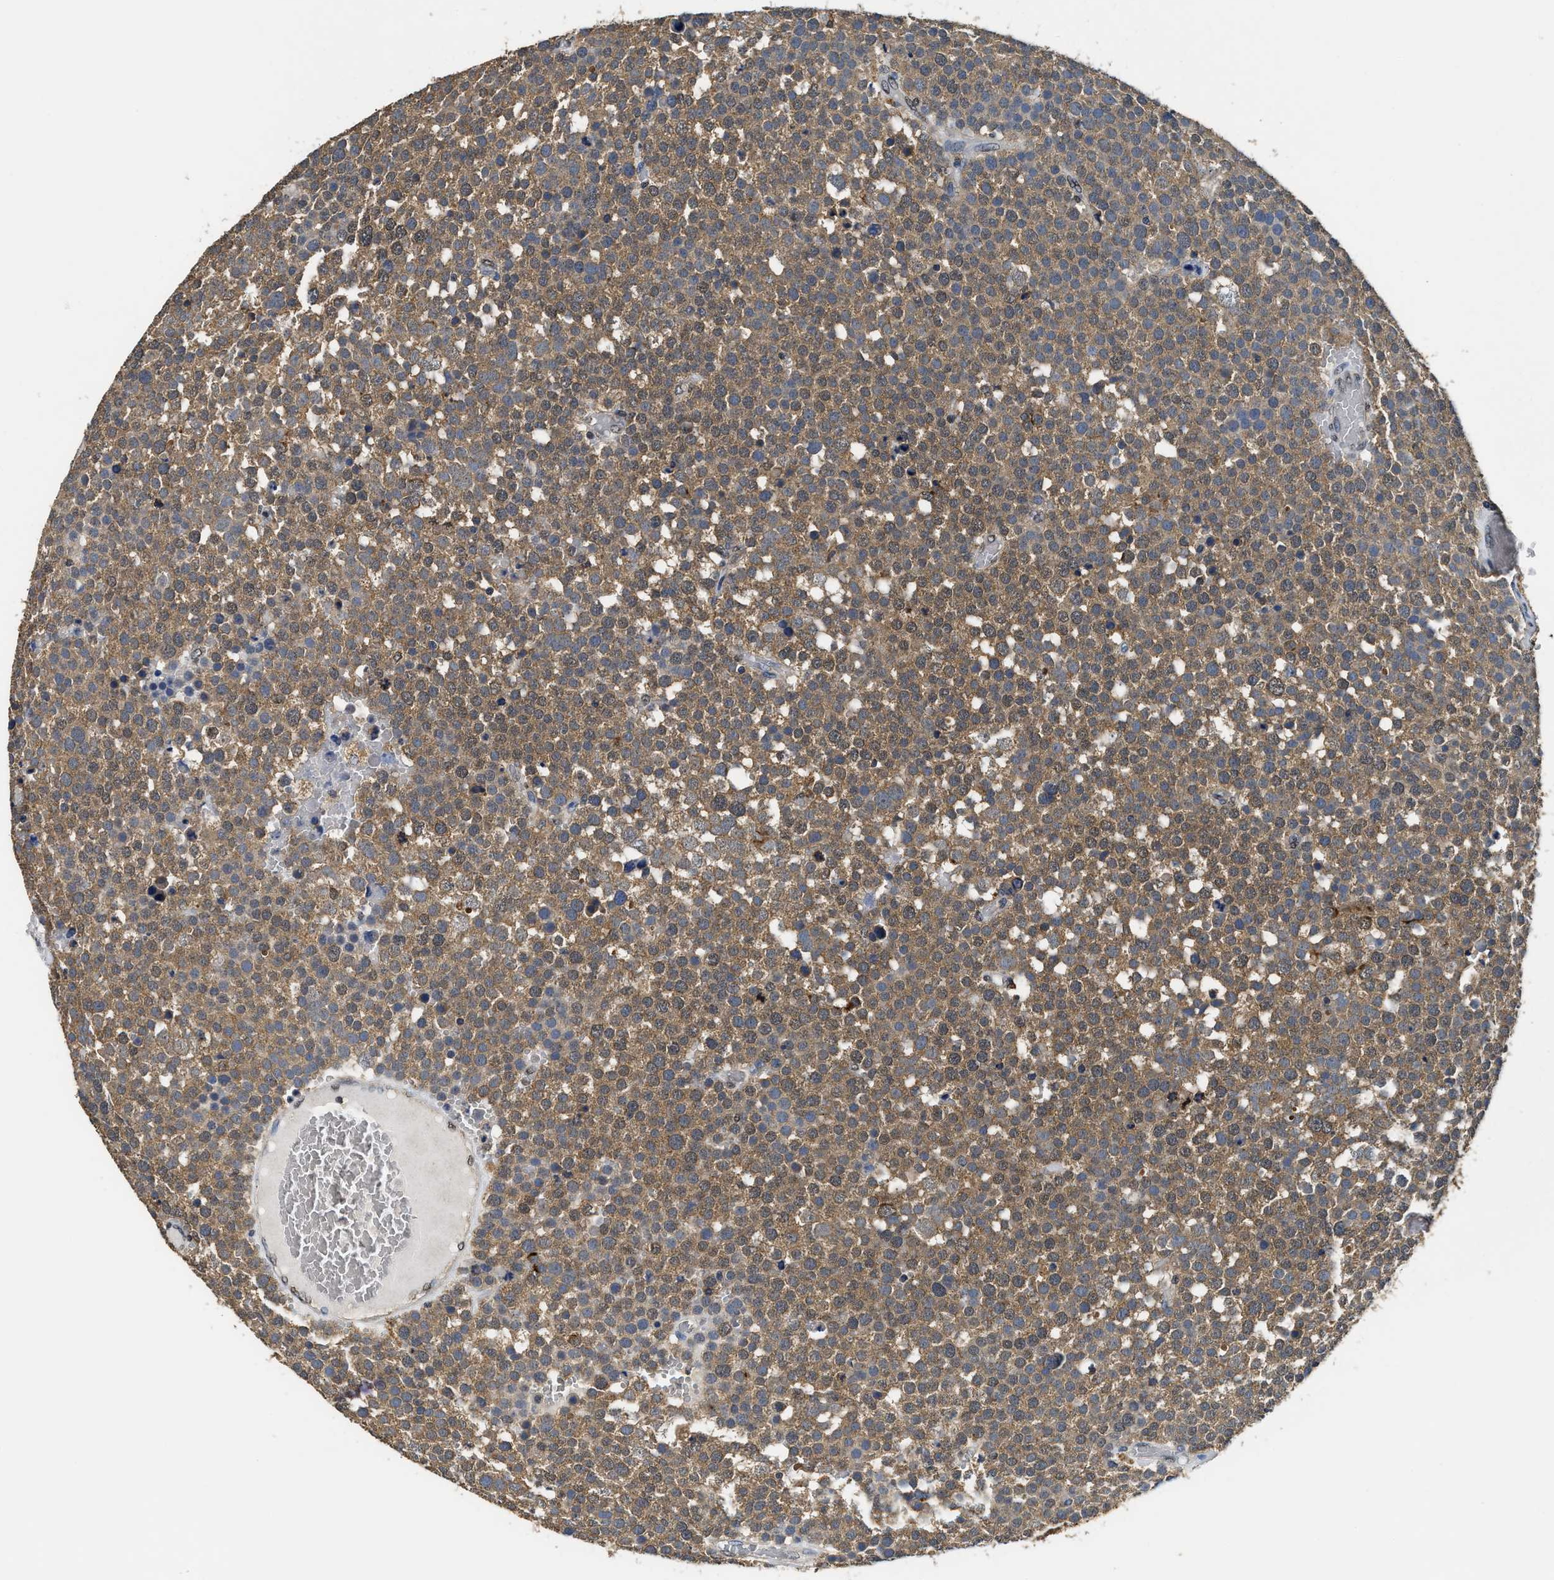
{"staining": {"intensity": "moderate", "quantity": ">75%", "location": "cytoplasmic/membranous"}, "tissue": "testis cancer", "cell_type": "Tumor cells", "image_type": "cancer", "snomed": [{"axis": "morphology", "description": "Seminoma, NOS"}, {"axis": "topography", "description": "Testis"}], "caption": "Tumor cells demonstrate moderate cytoplasmic/membranous expression in approximately >75% of cells in testis seminoma.", "gene": "CTNNA1", "patient": {"sex": "male", "age": 71}}